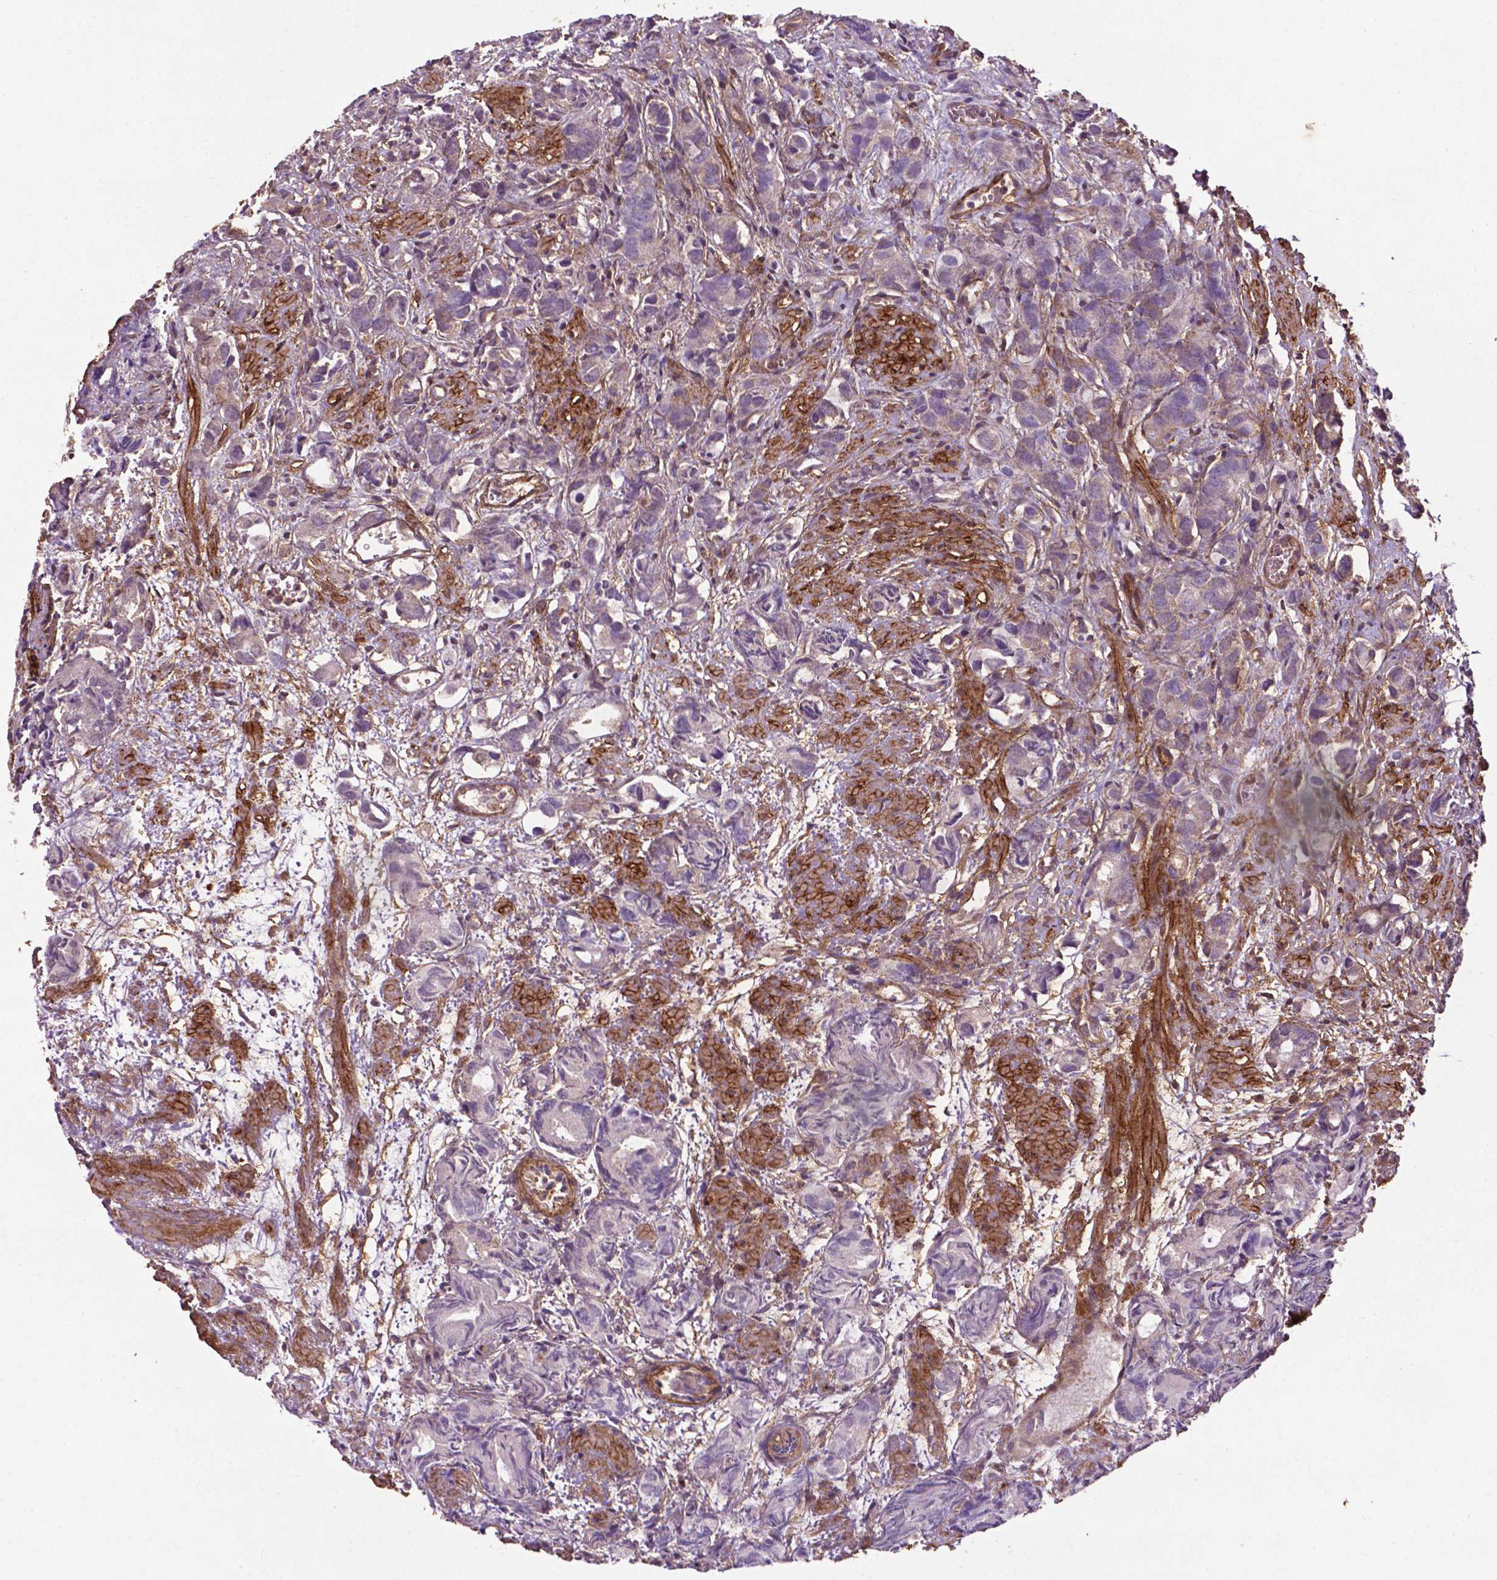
{"staining": {"intensity": "negative", "quantity": "none", "location": "none"}, "tissue": "prostate cancer", "cell_type": "Tumor cells", "image_type": "cancer", "snomed": [{"axis": "morphology", "description": "Adenocarcinoma, High grade"}, {"axis": "topography", "description": "Prostate"}], "caption": "Prostate cancer (adenocarcinoma (high-grade)) was stained to show a protein in brown. There is no significant staining in tumor cells.", "gene": "RRAS", "patient": {"sex": "male", "age": 84}}